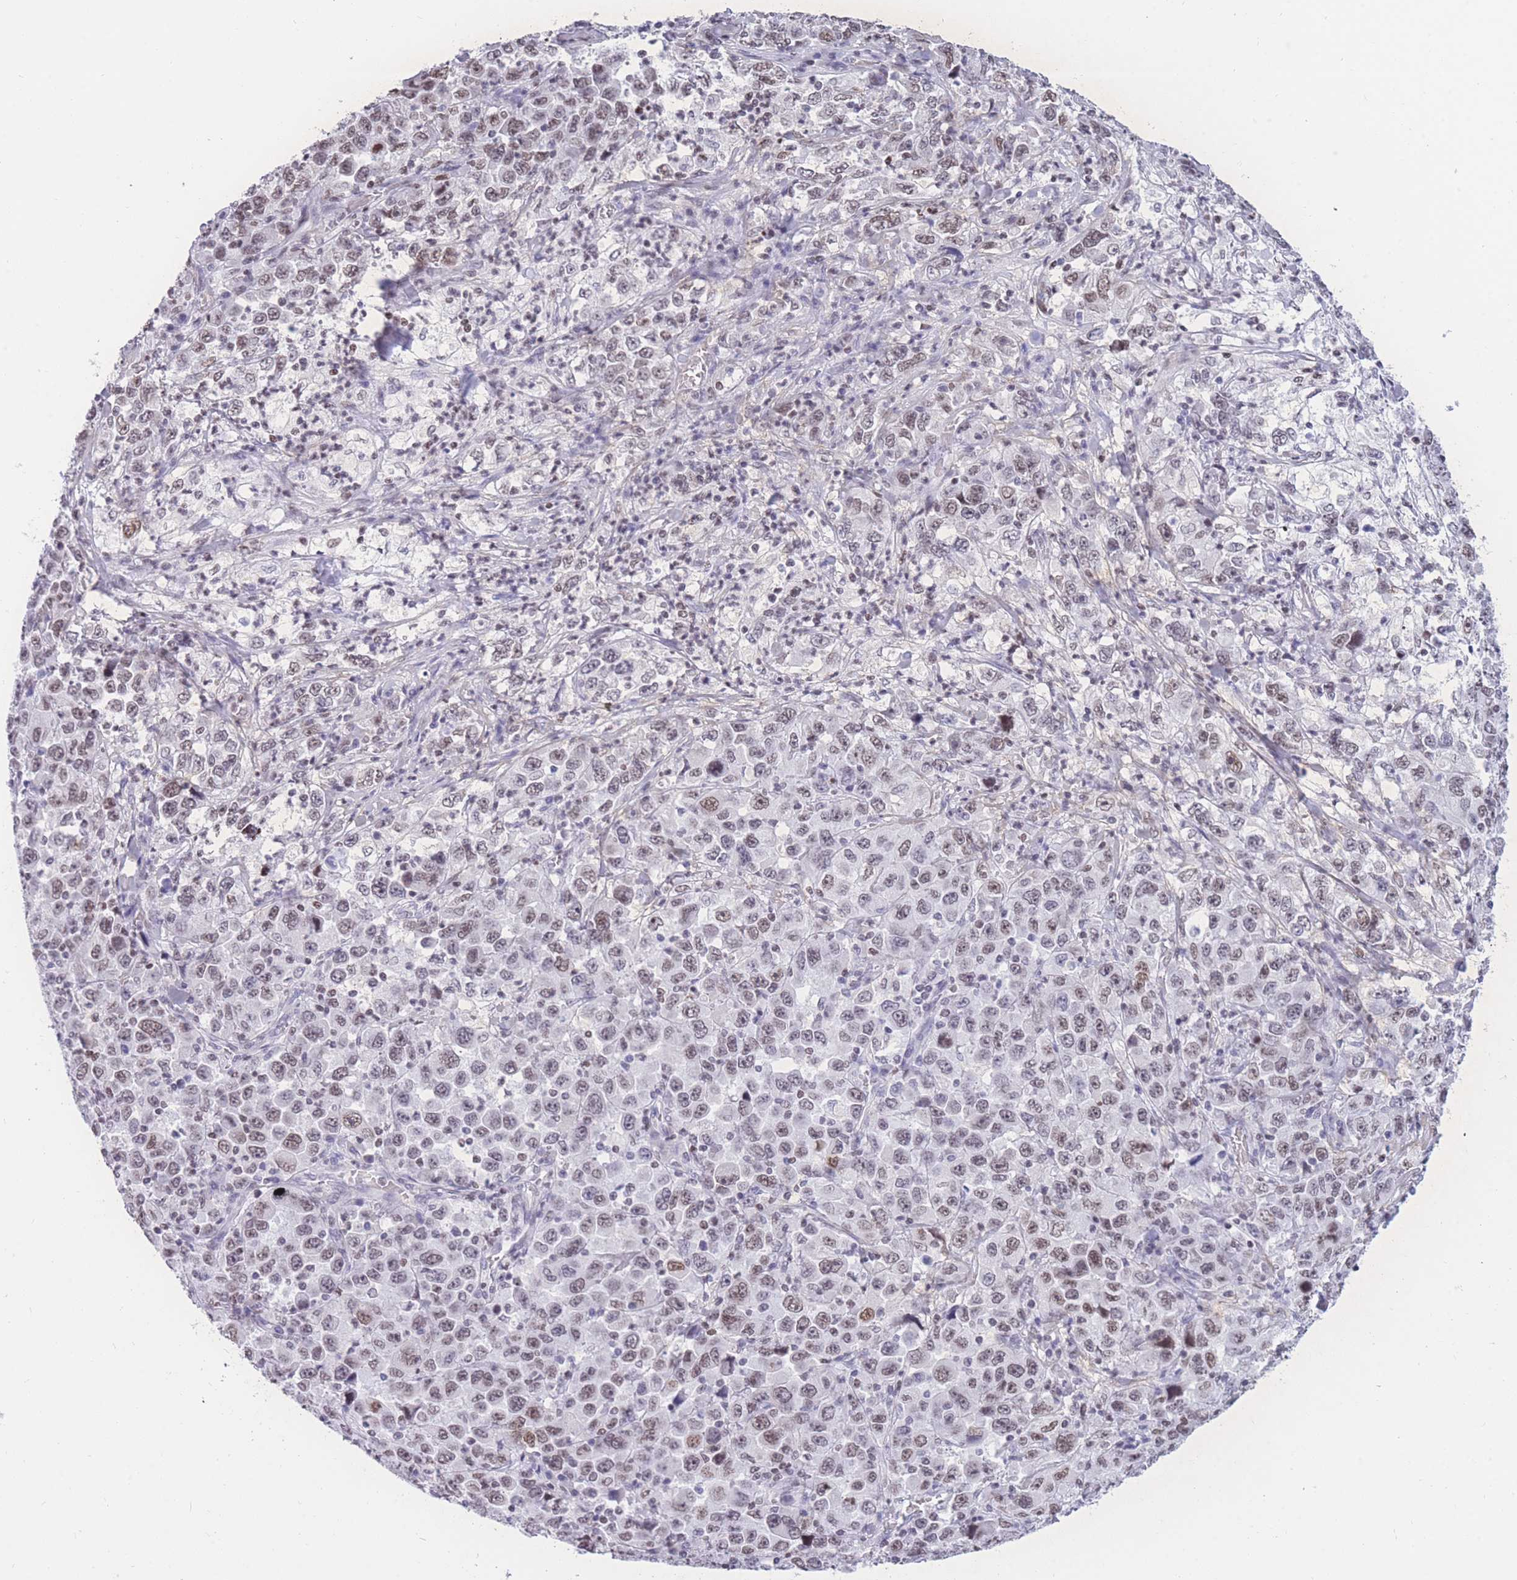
{"staining": {"intensity": "weak", "quantity": "25%-75%", "location": "nuclear"}, "tissue": "stomach cancer", "cell_type": "Tumor cells", "image_type": "cancer", "snomed": [{"axis": "morphology", "description": "Normal tissue, NOS"}, {"axis": "morphology", "description": "Adenocarcinoma, NOS"}, {"axis": "topography", "description": "Stomach, upper"}, {"axis": "topography", "description": "Stomach"}], "caption": "Human stomach cancer stained for a protein (brown) shows weak nuclear positive positivity in approximately 25%-75% of tumor cells.", "gene": "HMGN1", "patient": {"sex": "male", "age": 59}}